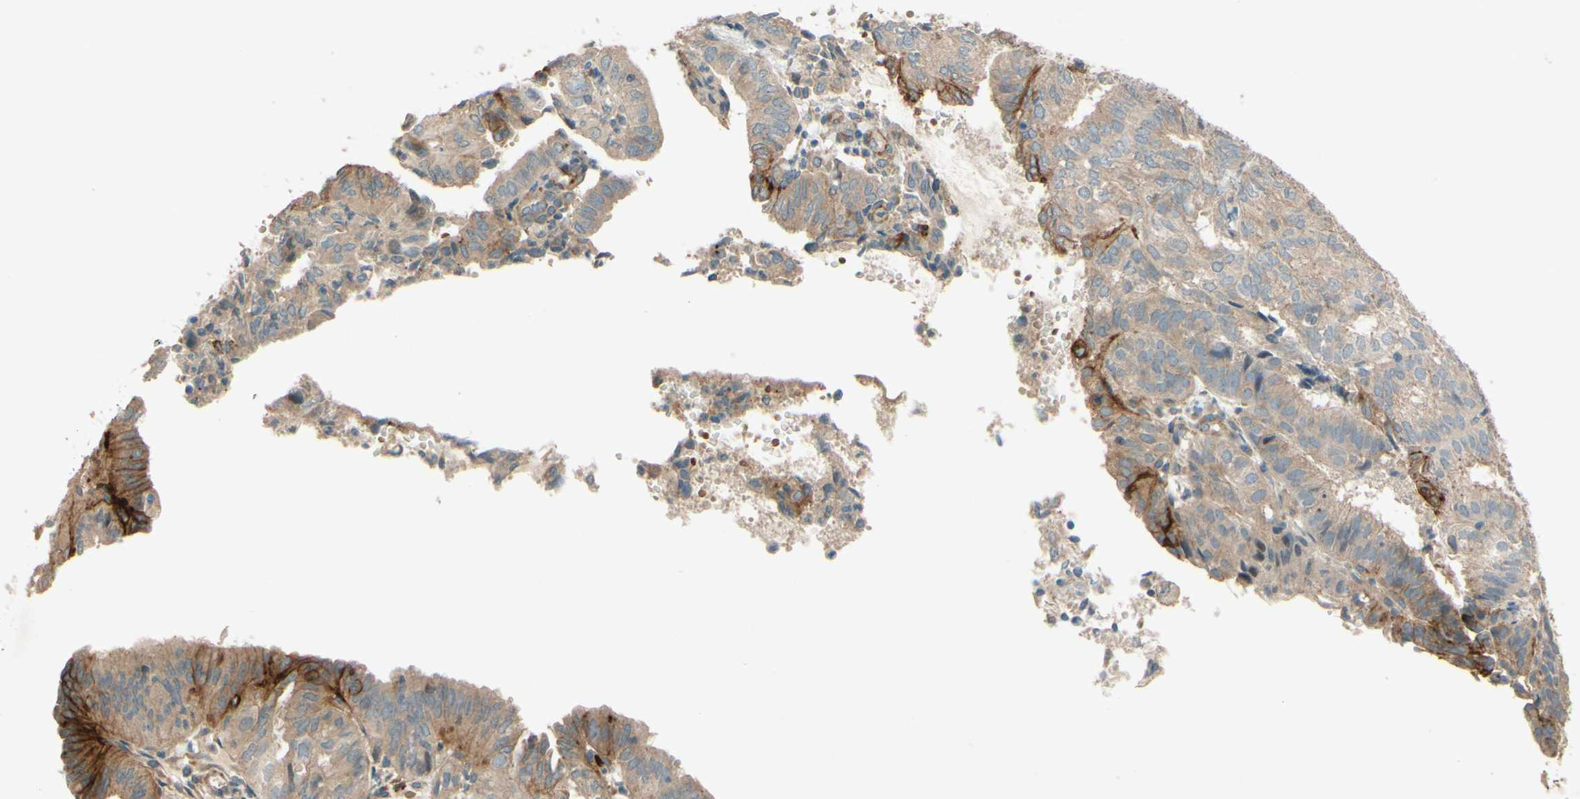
{"staining": {"intensity": "strong", "quantity": "<25%", "location": "cytoplasmic/membranous"}, "tissue": "endometrial cancer", "cell_type": "Tumor cells", "image_type": "cancer", "snomed": [{"axis": "morphology", "description": "Adenocarcinoma, NOS"}, {"axis": "topography", "description": "Uterus"}], "caption": "Human endometrial adenocarcinoma stained with a protein marker exhibits strong staining in tumor cells.", "gene": "ADAM17", "patient": {"sex": "female", "age": 60}}